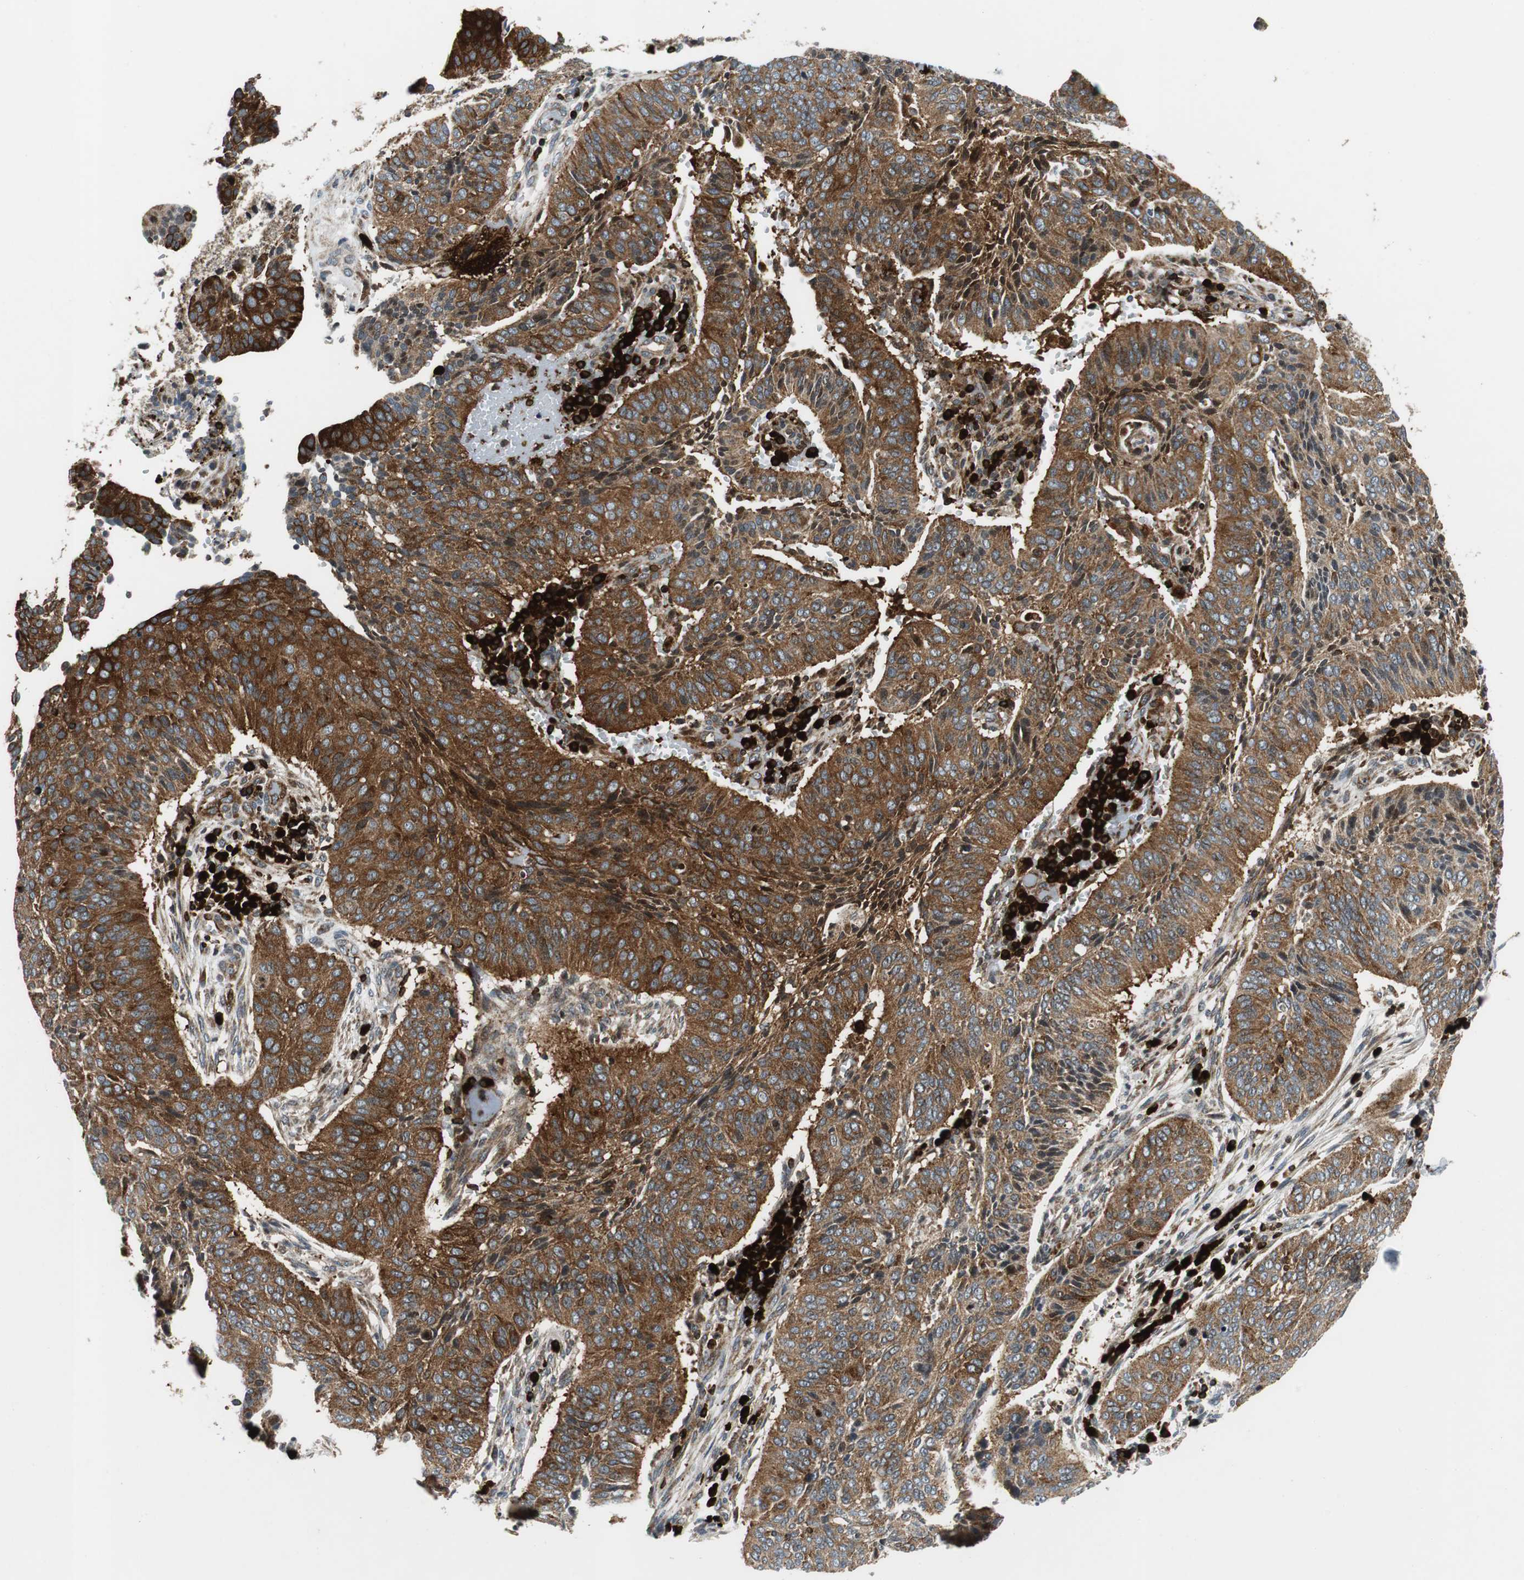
{"staining": {"intensity": "strong", "quantity": ">75%", "location": "cytoplasmic/membranous"}, "tissue": "cervical cancer", "cell_type": "Tumor cells", "image_type": "cancer", "snomed": [{"axis": "morphology", "description": "Squamous cell carcinoma, NOS"}, {"axis": "topography", "description": "Cervix"}], "caption": "Cervical cancer was stained to show a protein in brown. There is high levels of strong cytoplasmic/membranous staining in approximately >75% of tumor cells.", "gene": "TUBA4A", "patient": {"sex": "female", "age": 39}}